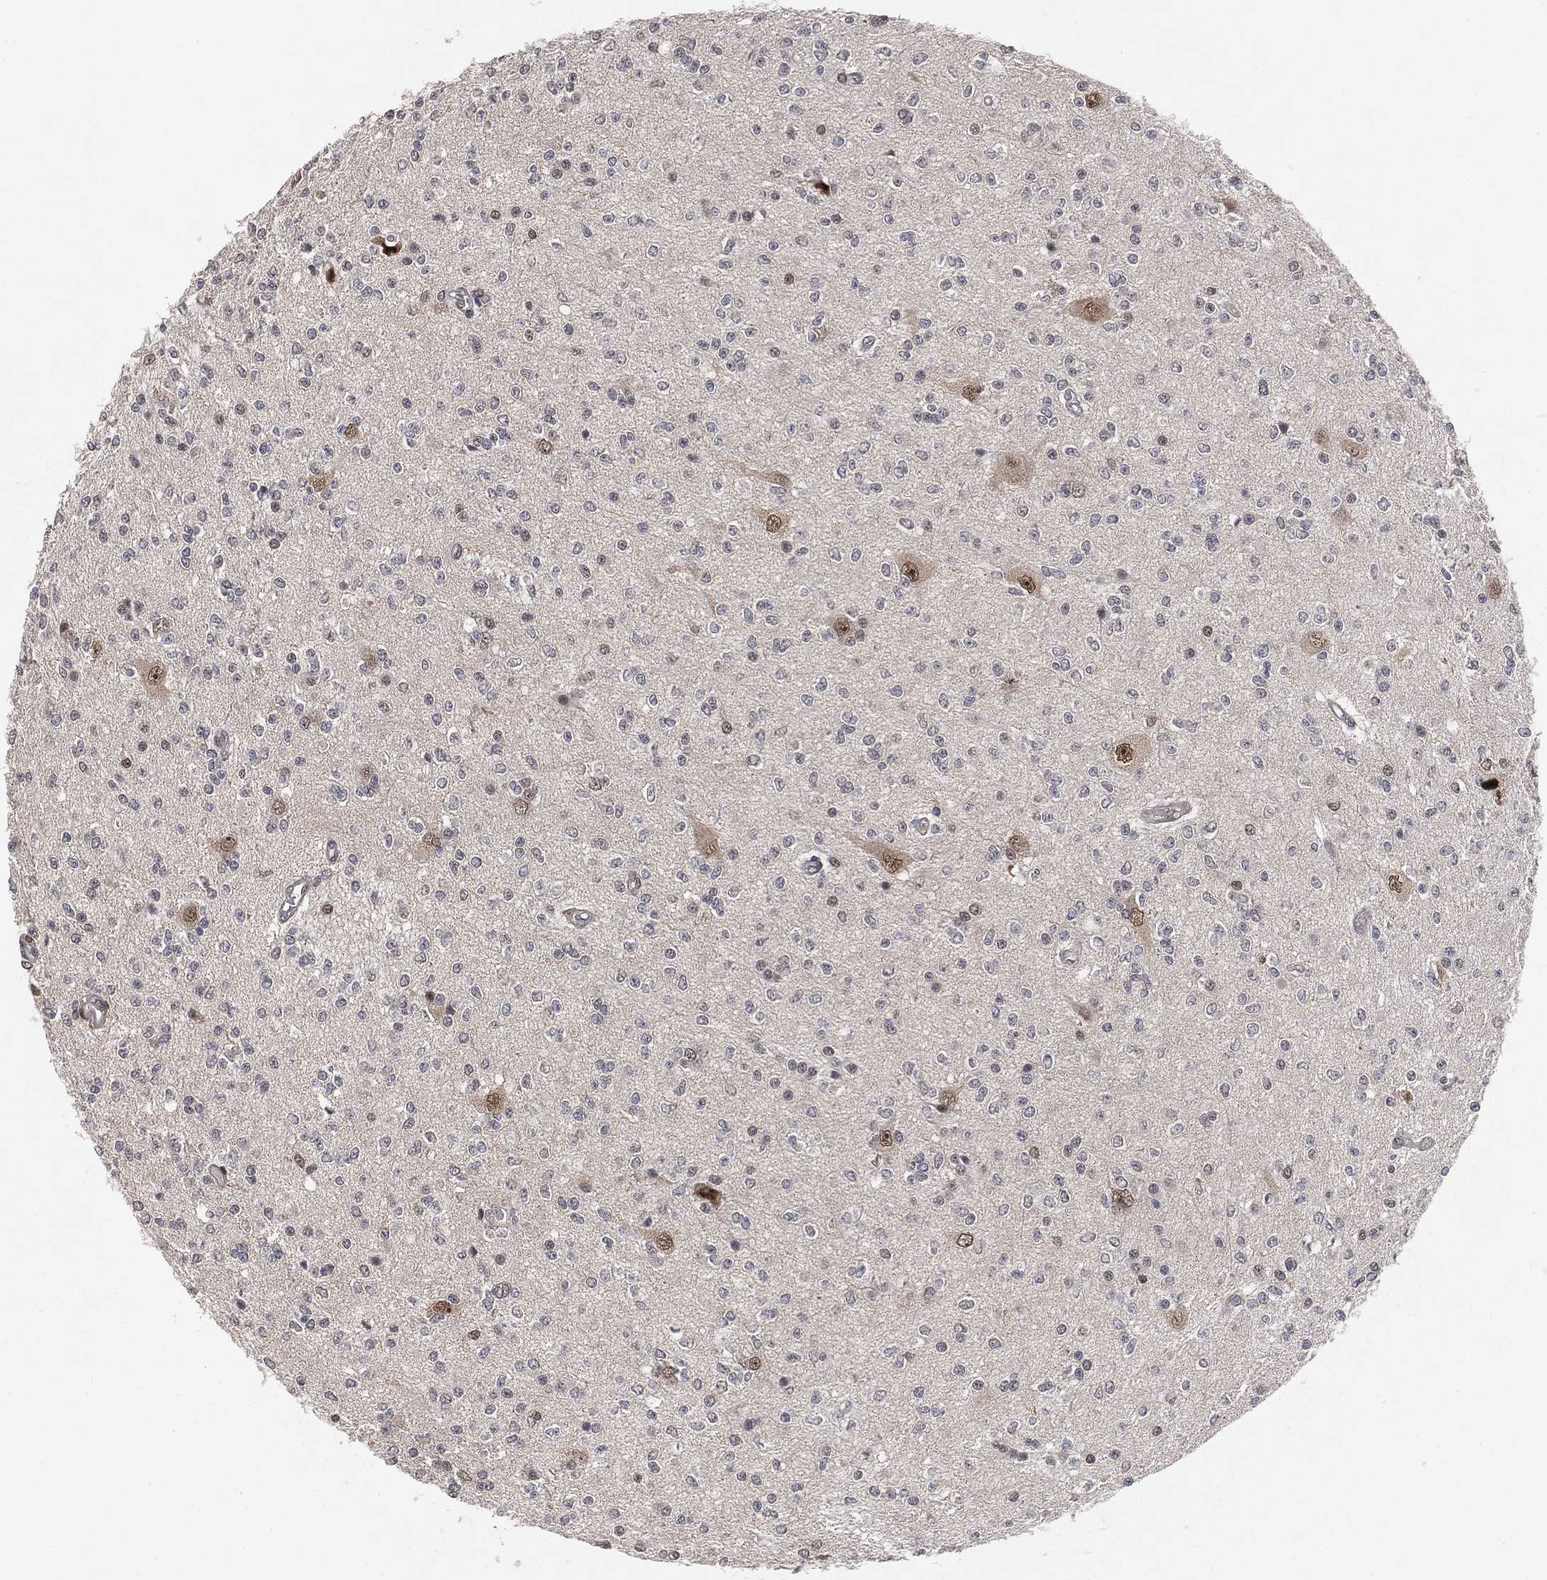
{"staining": {"intensity": "negative", "quantity": "none", "location": "none"}, "tissue": "glioma", "cell_type": "Tumor cells", "image_type": "cancer", "snomed": [{"axis": "morphology", "description": "Glioma, malignant, Low grade"}, {"axis": "topography", "description": "Brain"}], "caption": "Immunohistochemistry (IHC) photomicrograph of neoplastic tissue: human glioma stained with DAB (3,3'-diaminobenzidine) reveals no significant protein staining in tumor cells. Nuclei are stained in blue.", "gene": "WDR26", "patient": {"sex": "male", "age": 67}}